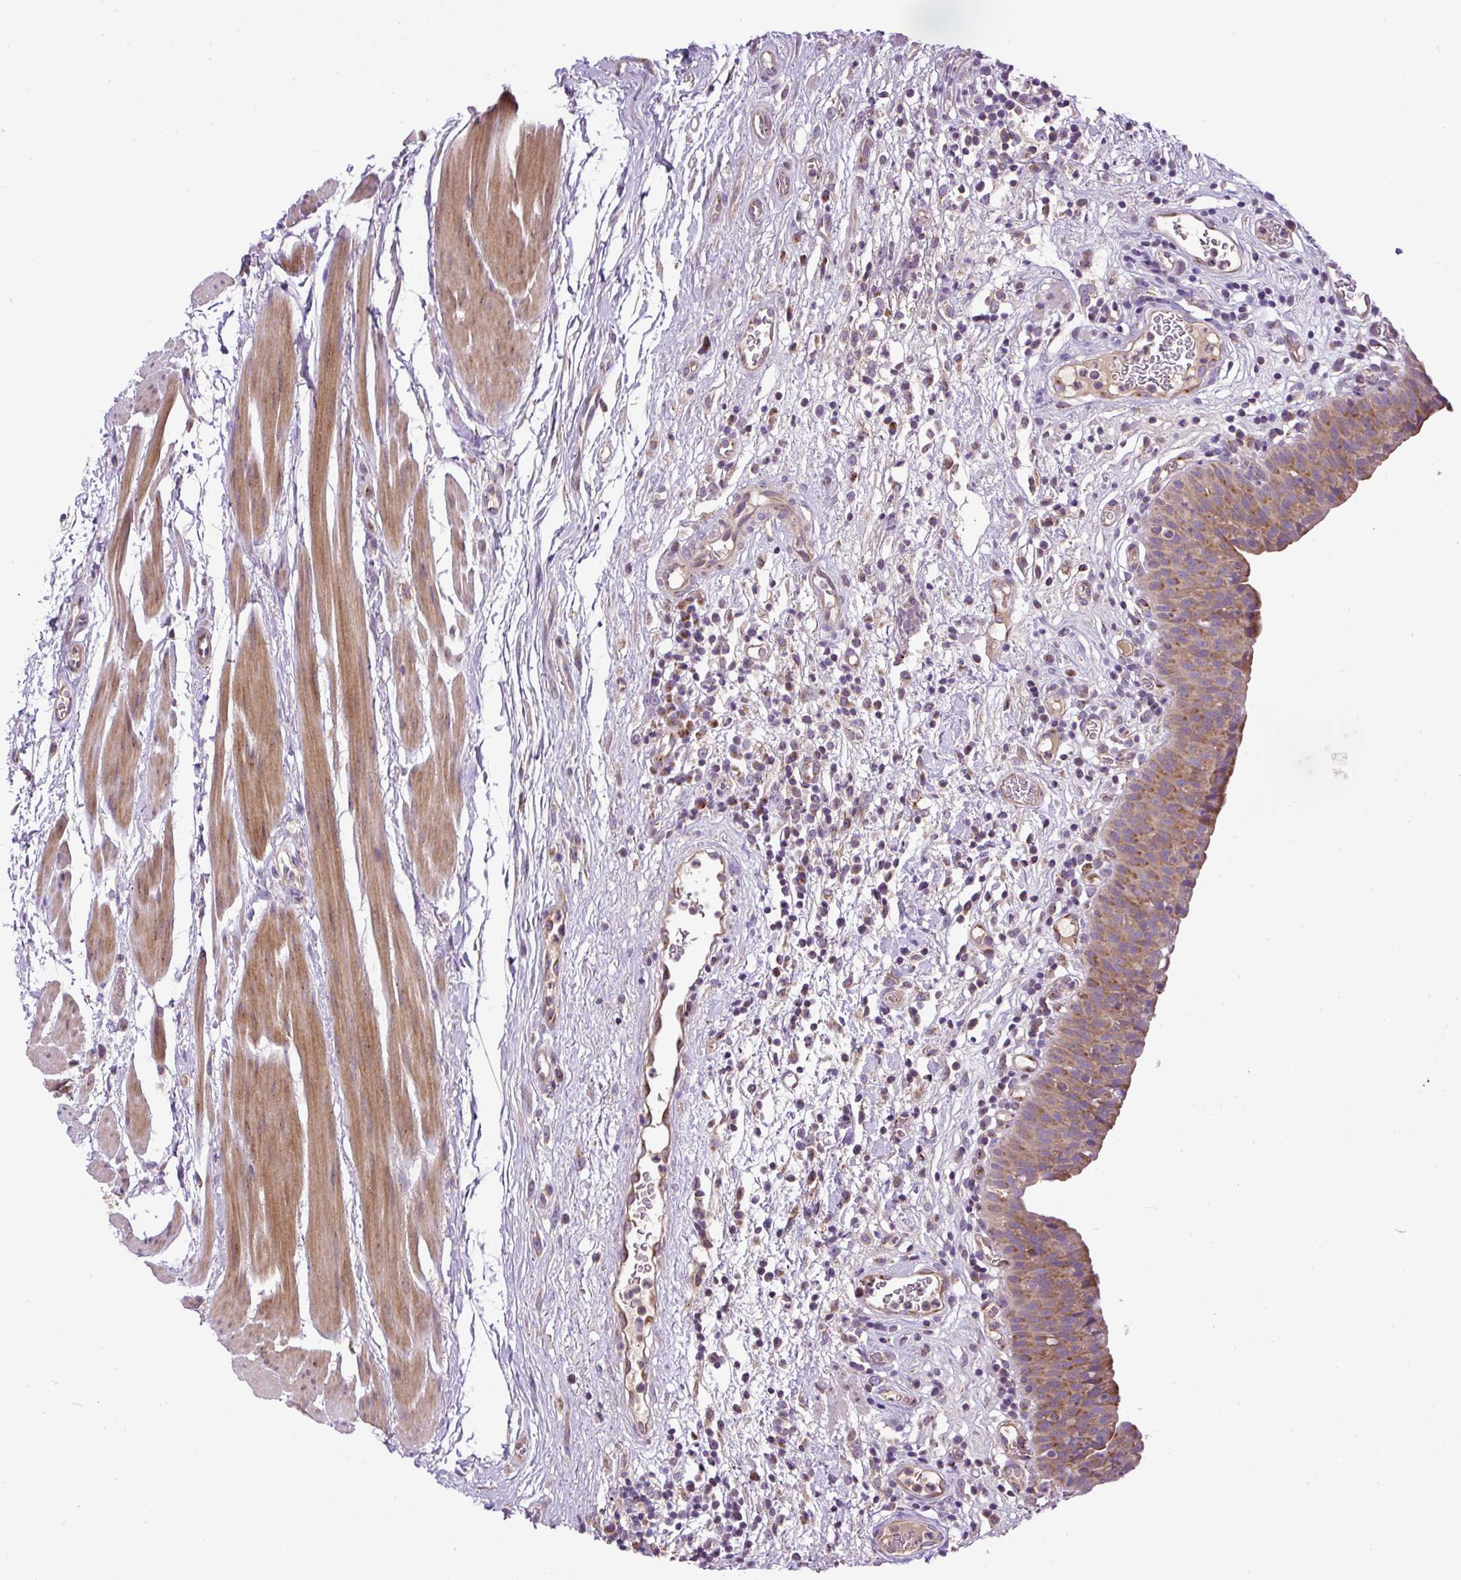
{"staining": {"intensity": "moderate", "quantity": "25%-75%", "location": "cytoplasmic/membranous"}, "tissue": "urinary bladder", "cell_type": "Urothelial cells", "image_type": "normal", "snomed": [{"axis": "morphology", "description": "Normal tissue, NOS"}, {"axis": "morphology", "description": "Inflammation, NOS"}, {"axis": "topography", "description": "Urinary bladder"}], "caption": "IHC photomicrograph of benign urinary bladder: urinary bladder stained using immunohistochemistry (IHC) displays medium levels of moderate protein expression localized specifically in the cytoplasmic/membranous of urothelial cells, appearing as a cytoplasmic/membranous brown color.", "gene": "ZNF547", "patient": {"sex": "male", "age": 57}}